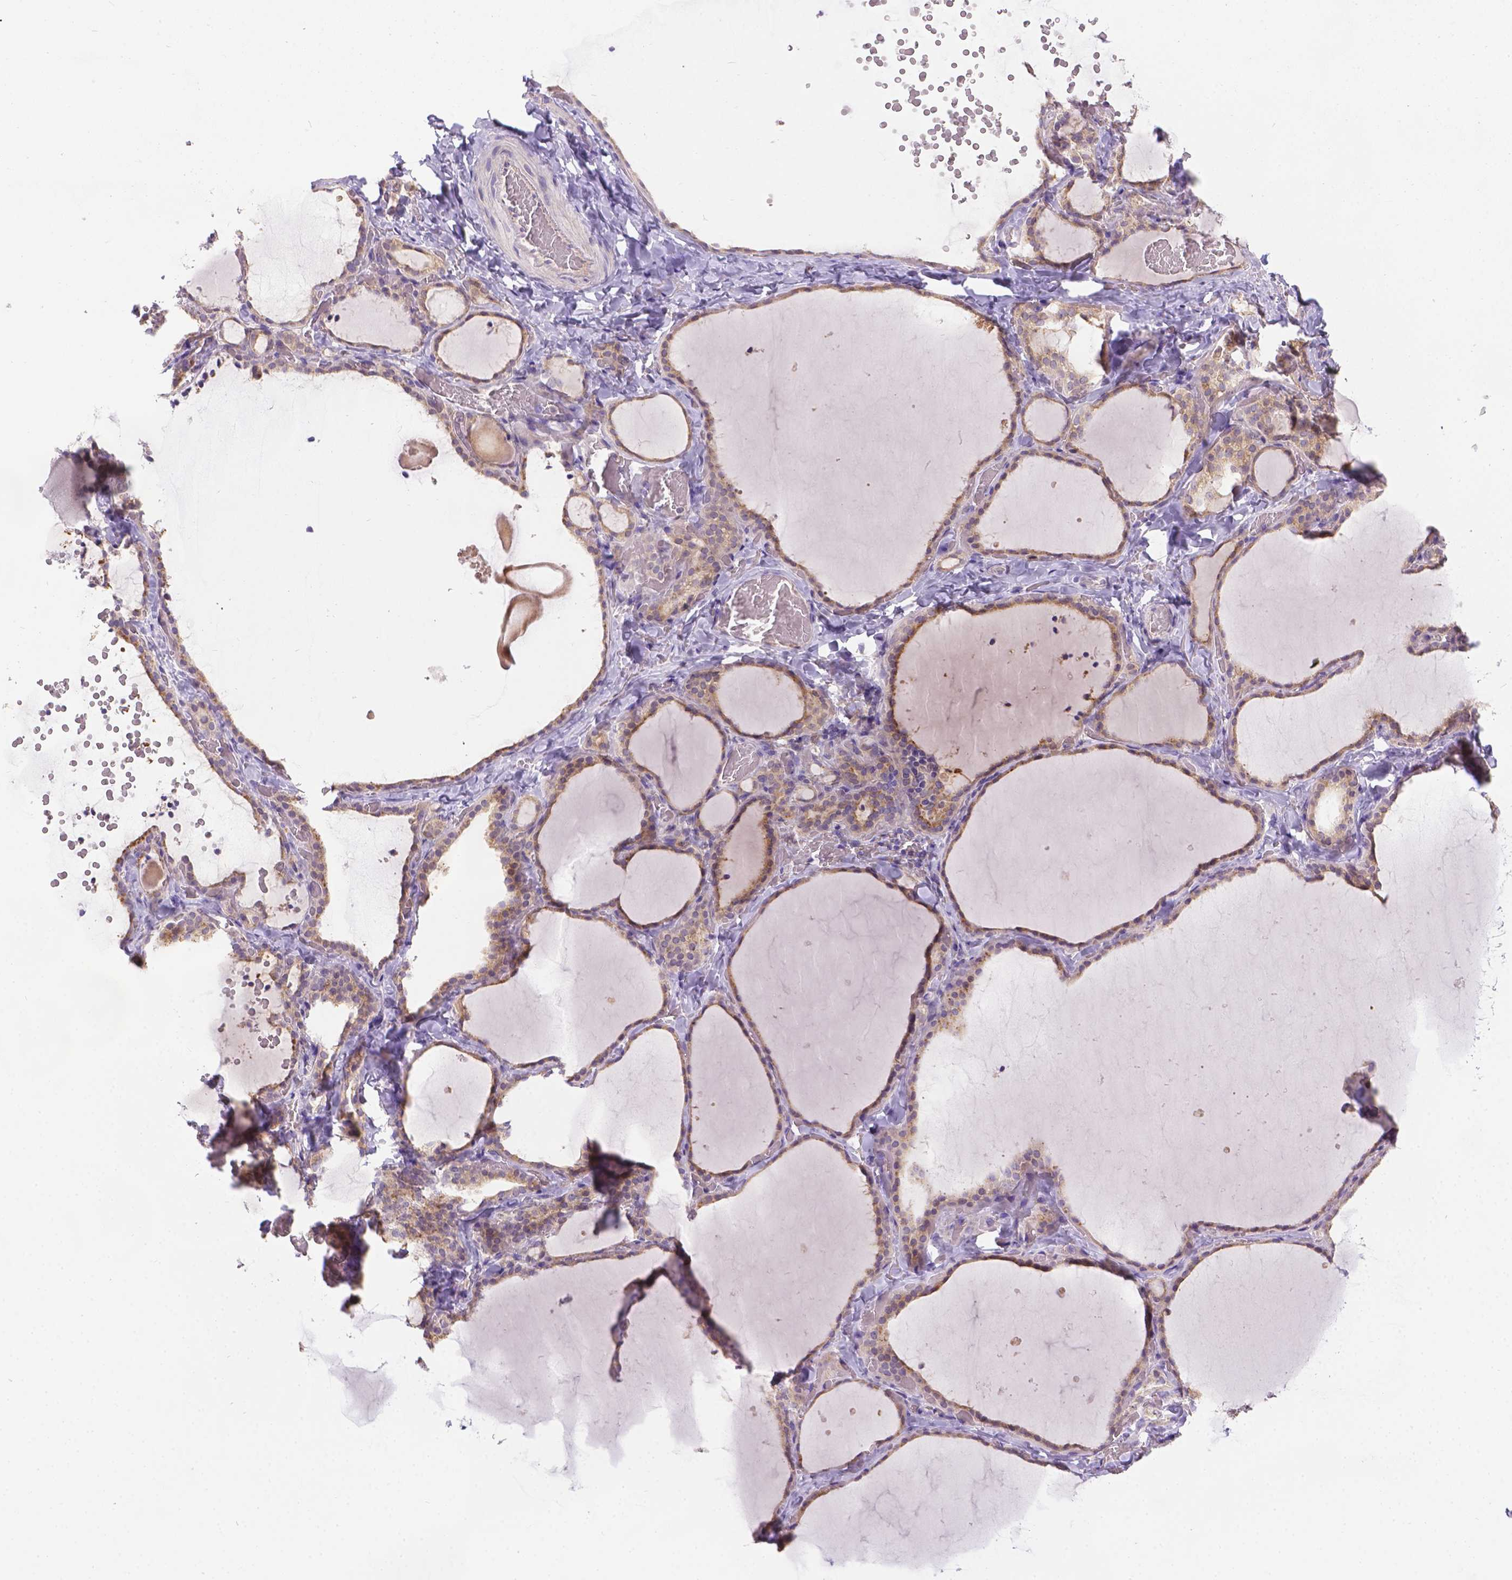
{"staining": {"intensity": "weak", "quantity": ">75%", "location": "cytoplasmic/membranous"}, "tissue": "thyroid gland", "cell_type": "Glandular cells", "image_type": "normal", "snomed": [{"axis": "morphology", "description": "Normal tissue, NOS"}, {"axis": "topography", "description": "Thyroid gland"}], "caption": "Weak cytoplasmic/membranous staining is present in approximately >75% of glandular cells in benign thyroid gland.", "gene": "TM4SF18", "patient": {"sex": "female", "age": 22}}